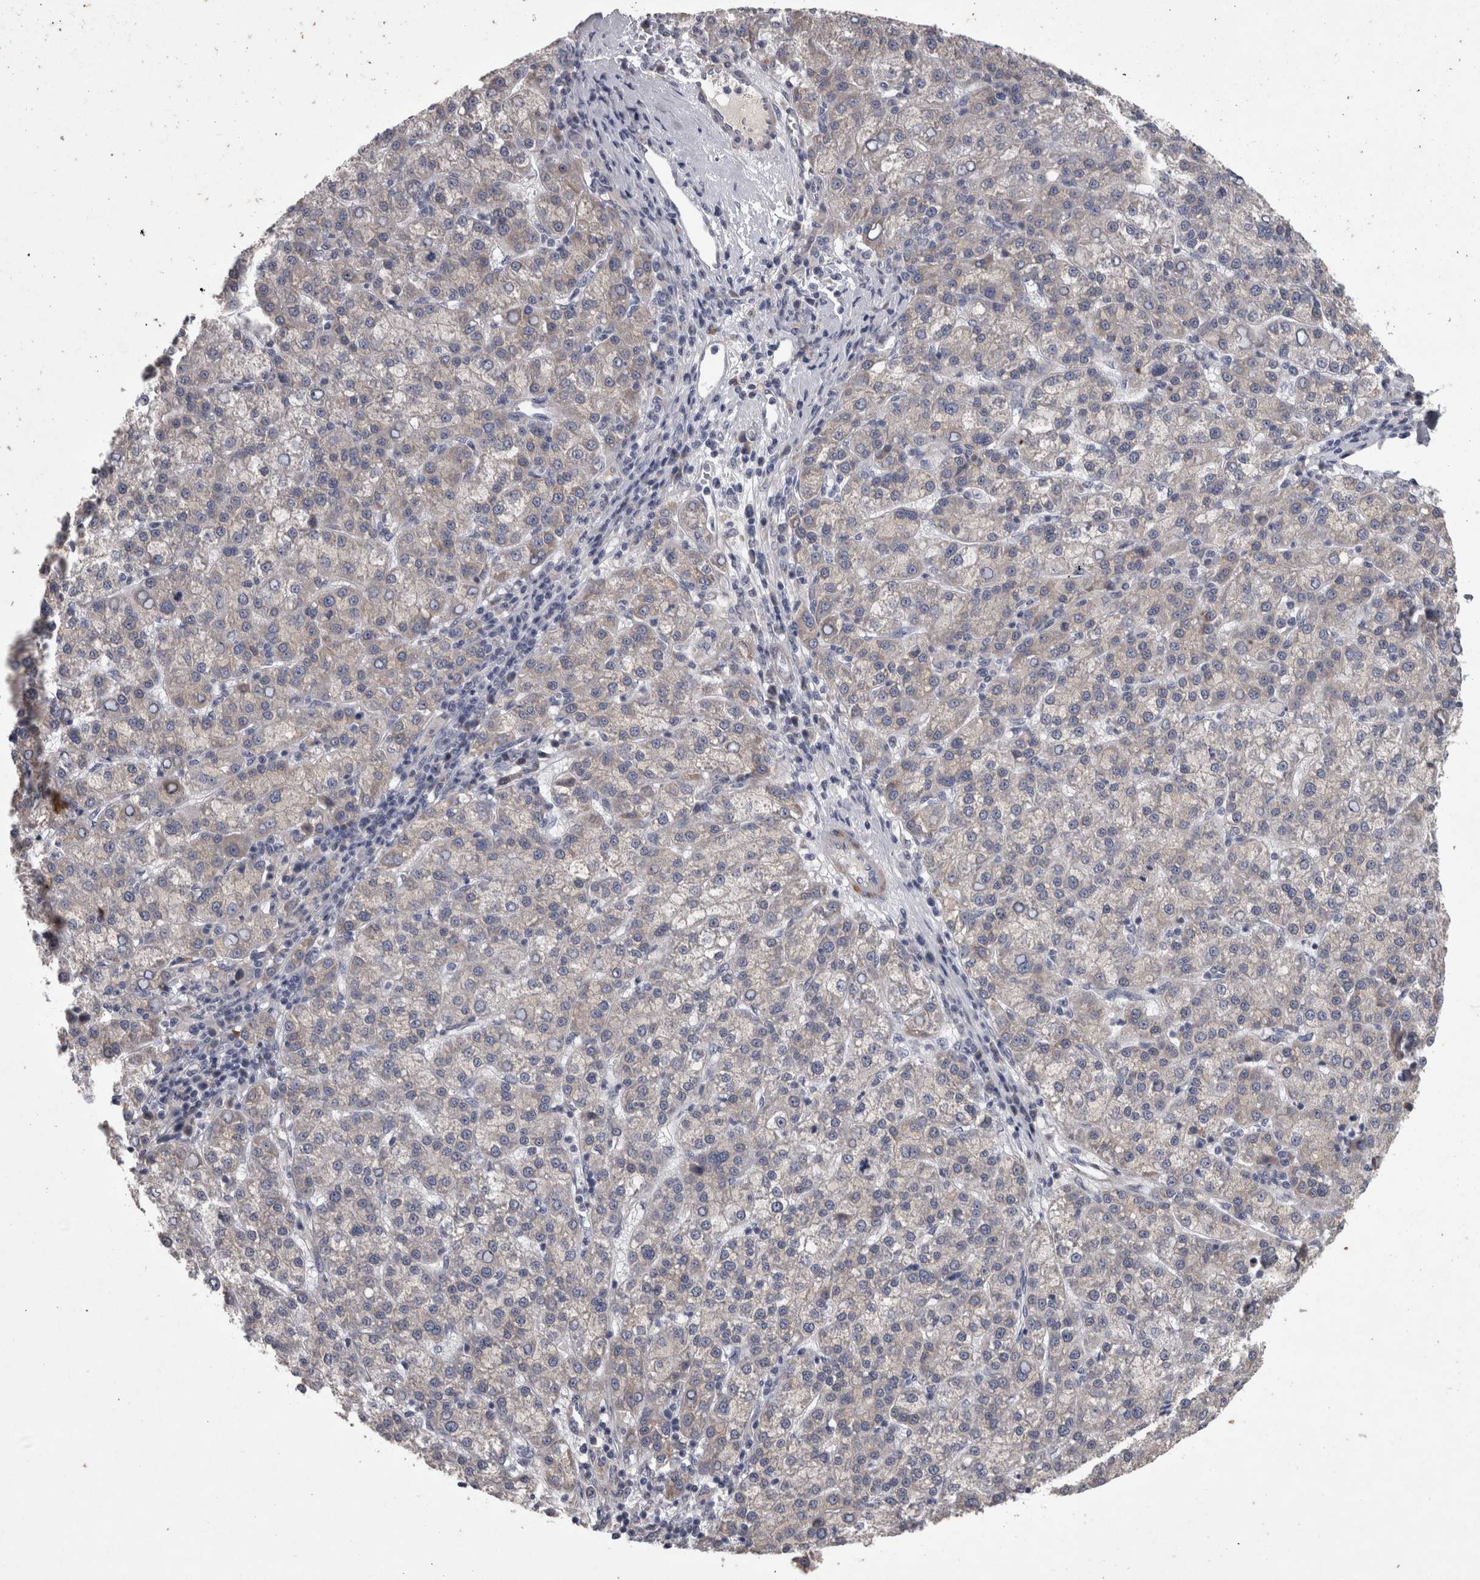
{"staining": {"intensity": "negative", "quantity": "none", "location": "none"}, "tissue": "liver cancer", "cell_type": "Tumor cells", "image_type": "cancer", "snomed": [{"axis": "morphology", "description": "Carcinoma, Hepatocellular, NOS"}, {"axis": "topography", "description": "Liver"}], "caption": "High power microscopy histopathology image of an immunohistochemistry (IHC) micrograph of liver cancer, revealing no significant expression in tumor cells.", "gene": "DBT", "patient": {"sex": "female", "age": 58}}